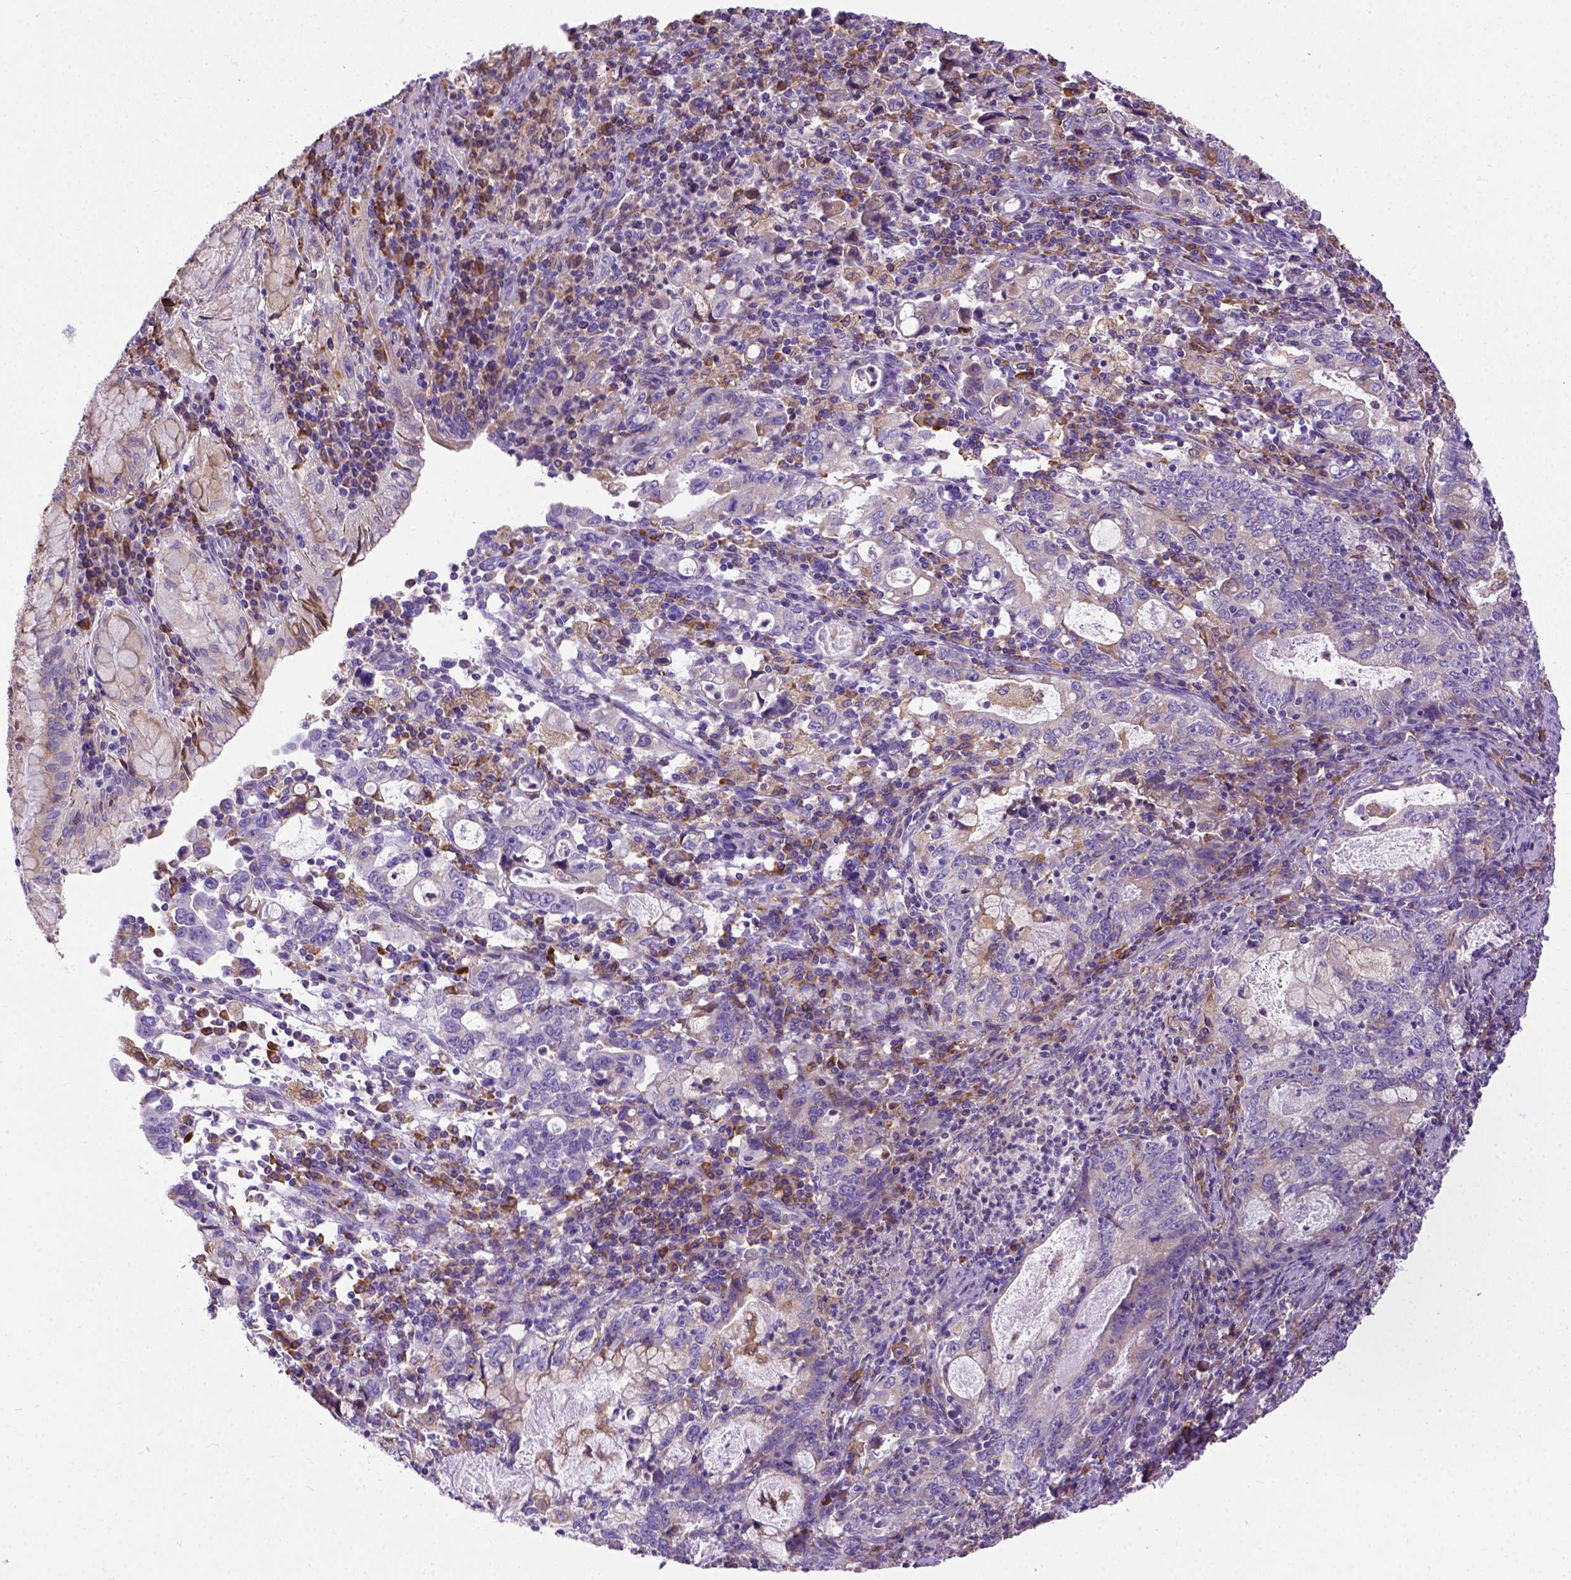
{"staining": {"intensity": "moderate", "quantity": "25%-75%", "location": "cytoplasmic/membranous"}, "tissue": "stomach cancer", "cell_type": "Tumor cells", "image_type": "cancer", "snomed": [{"axis": "morphology", "description": "Adenocarcinoma, NOS"}, {"axis": "topography", "description": "Stomach, lower"}], "caption": "Protein staining of stomach adenocarcinoma tissue displays moderate cytoplasmic/membranous staining in approximately 25%-75% of tumor cells. (Stains: DAB (3,3'-diaminobenzidine) in brown, nuclei in blue, Microscopy: brightfield microscopy at high magnification).", "gene": "PLK4", "patient": {"sex": "female", "age": 72}}